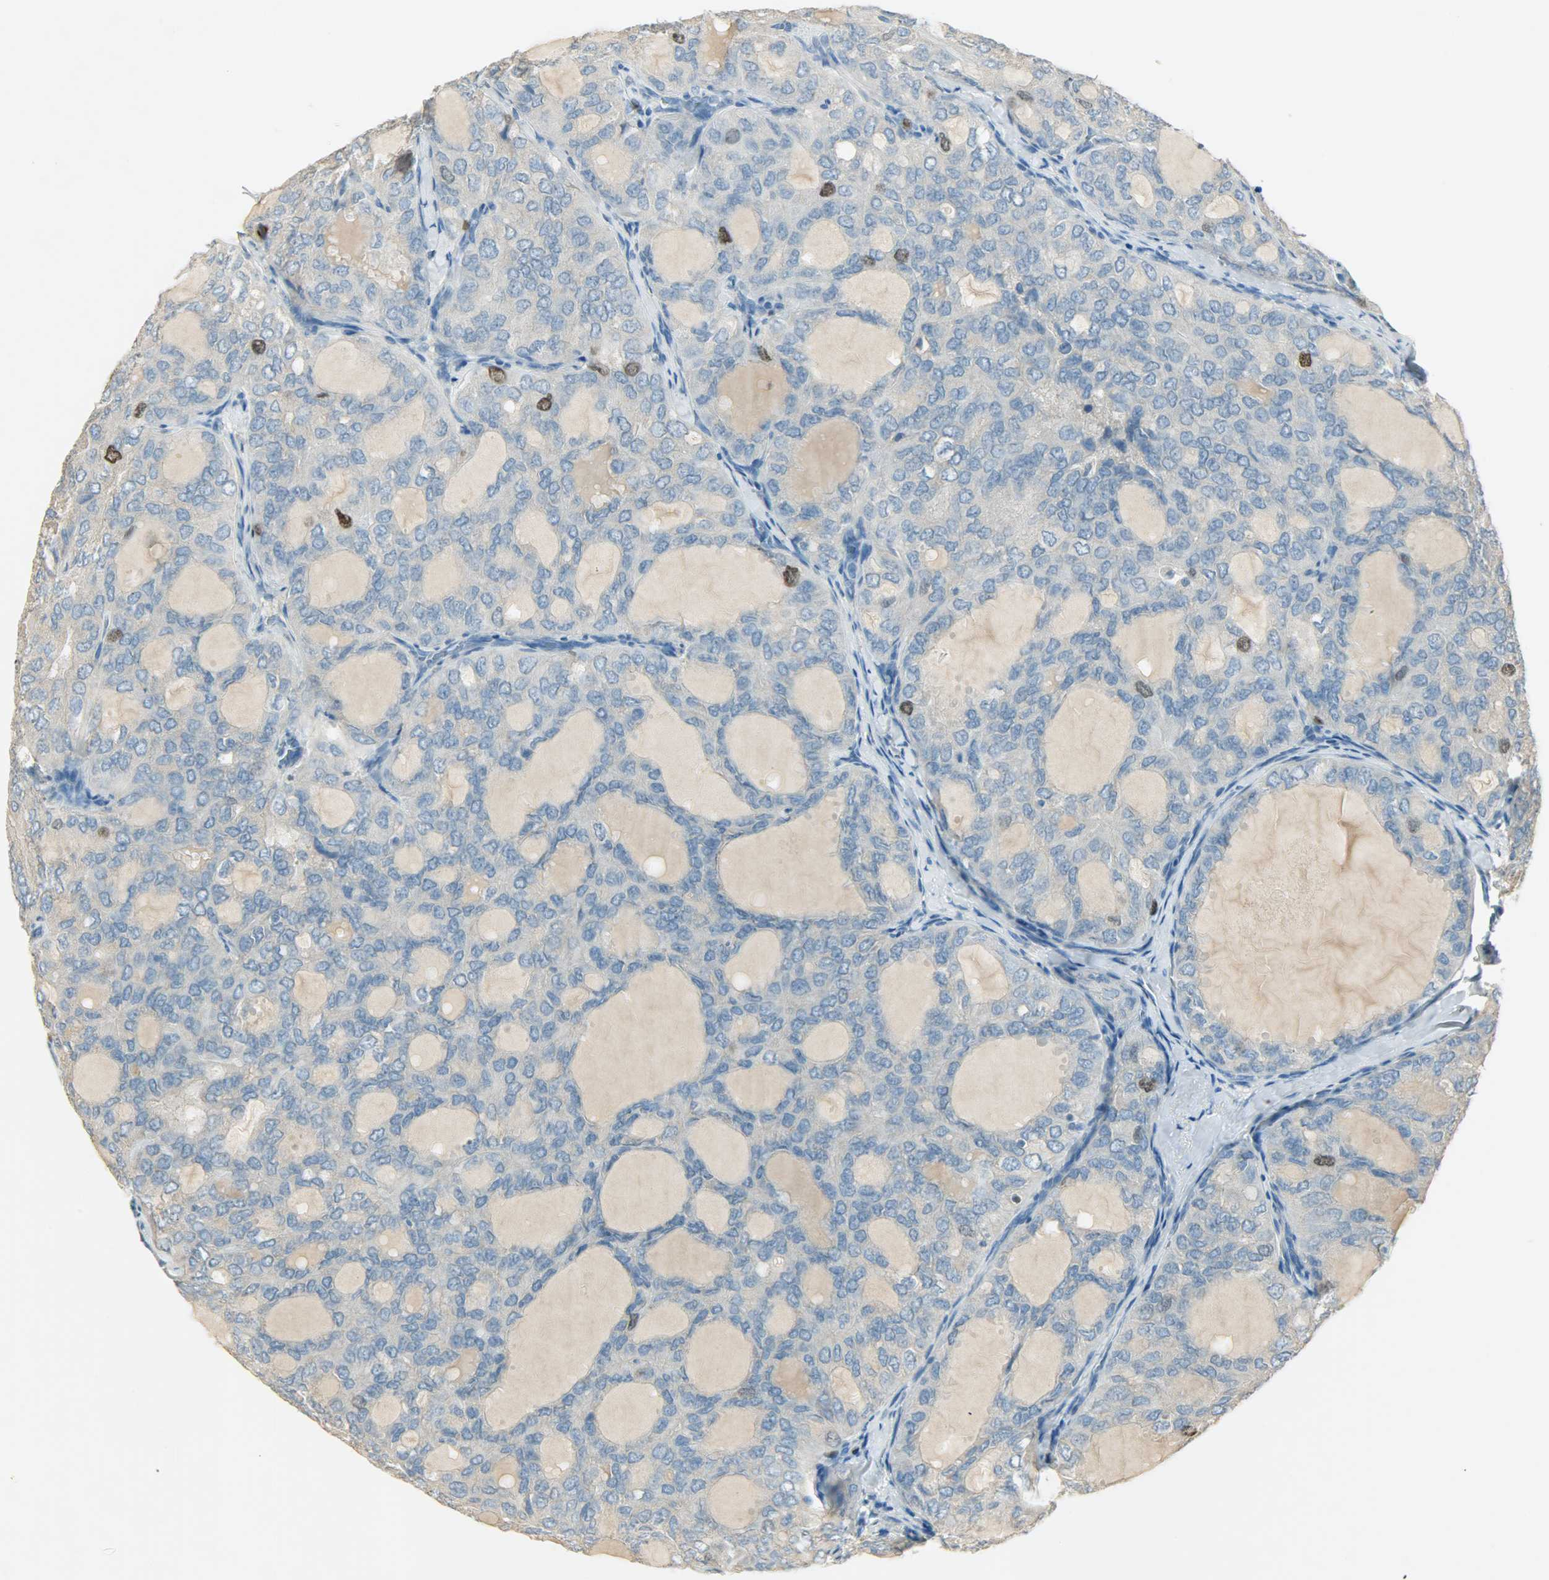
{"staining": {"intensity": "strong", "quantity": "<25%", "location": "cytoplasmic/membranous,nuclear"}, "tissue": "thyroid cancer", "cell_type": "Tumor cells", "image_type": "cancer", "snomed": [{"axis": "morphology", "description": "Follicular adenoma carcinoma, NOS"}, {"axis": "topography", "description": "Thyroid gland"}], "caption": "Thyroid cancer (follicular adenoma carcinoma) was stained to show a protein in brown. There is medium levels of strong cytoplasmic/membranous and nuclear positivity in approximately <25% of tumor cells.", "gene": "TPX2", "patient": {"sex": "male", "age": 75}}